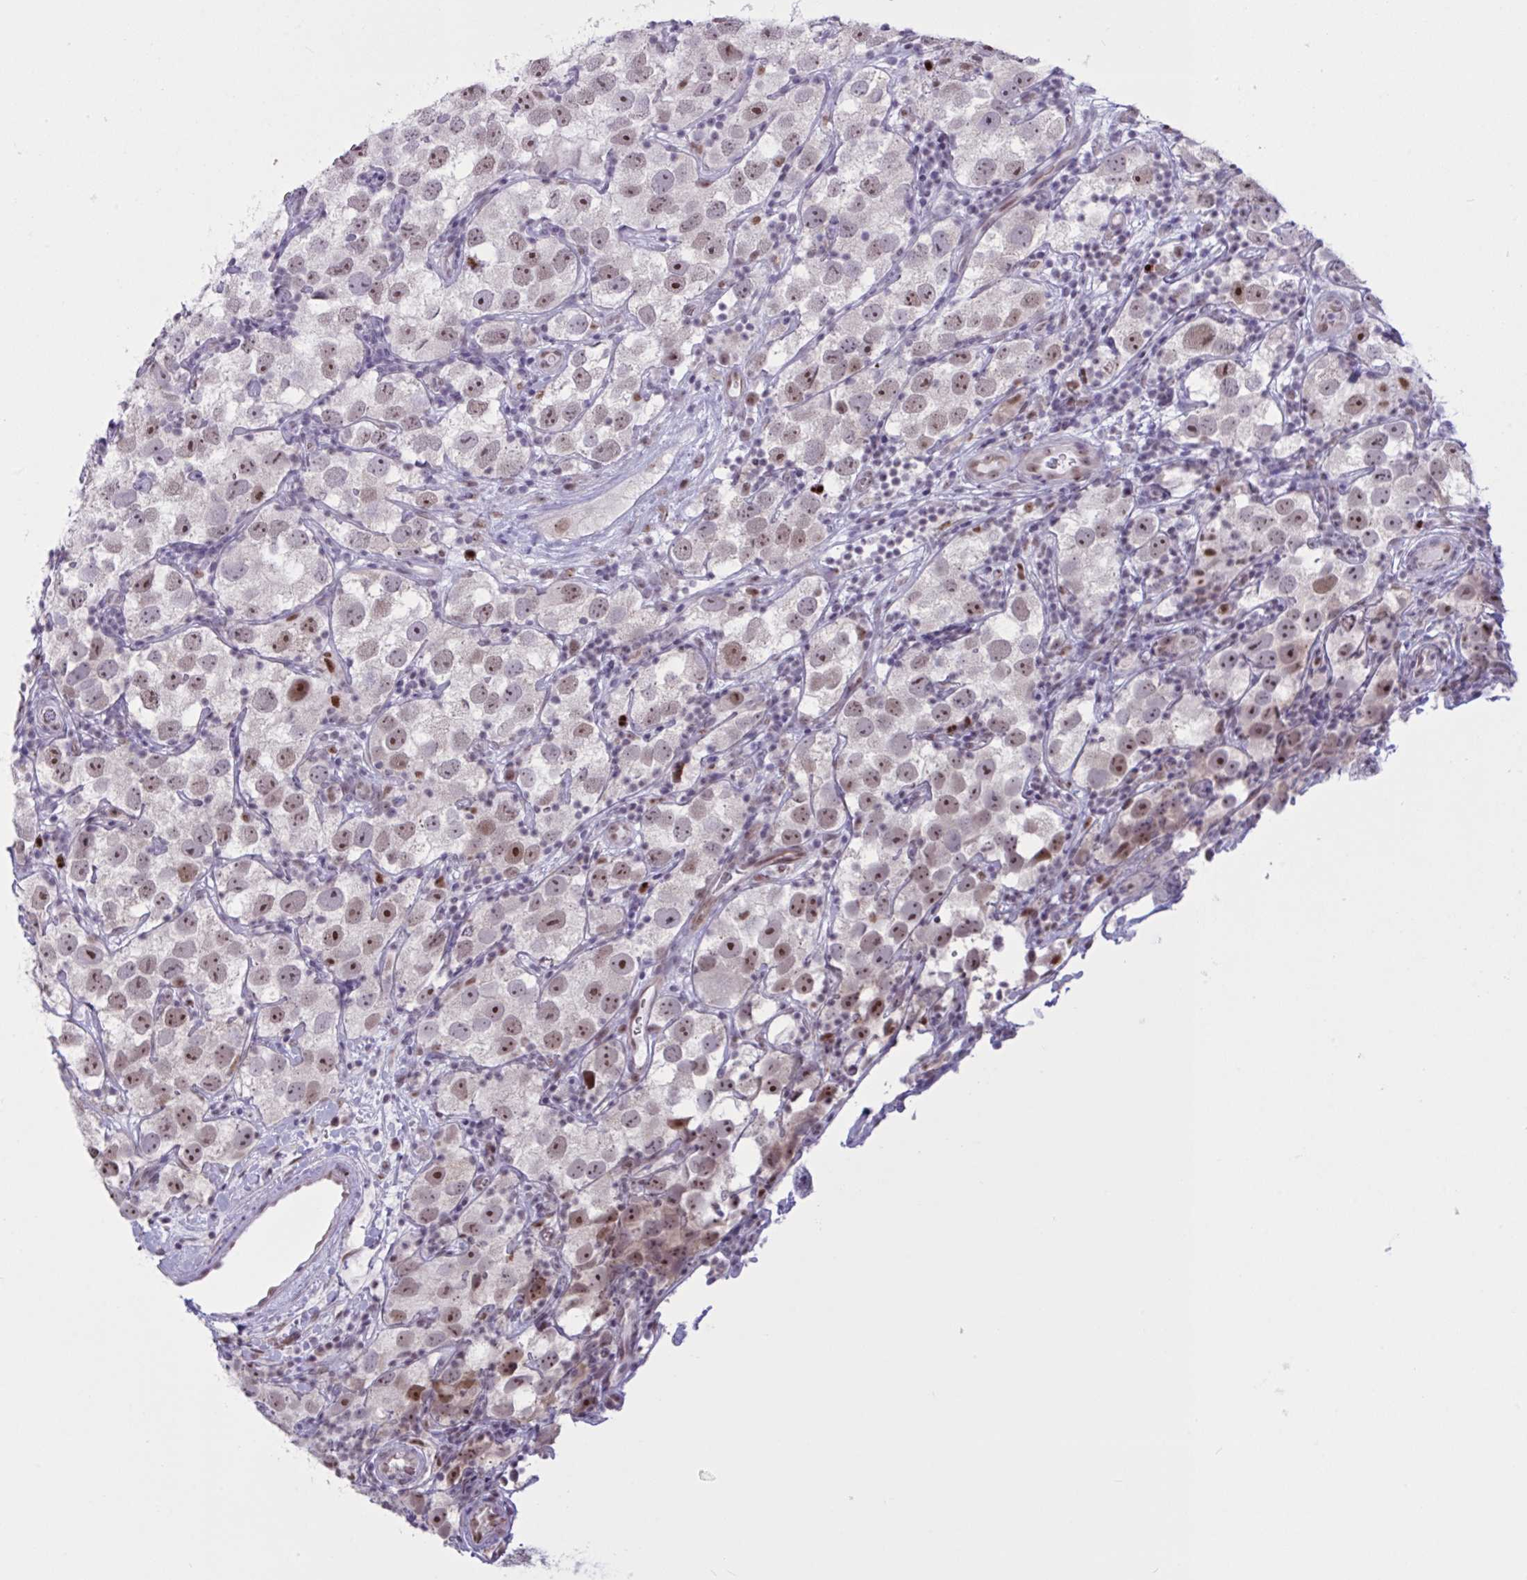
{"staining": {"intensity": "moderate", "quantity": ">75%", "location": "nuclear"}, "tissue": "testis cancer", "cell_type": "Tumor cells", "image_type": "cancer", "snomed": [{"axis": "morphology", "description": "Seminoma, NOS"}, {"axis": "topography", "description": "Testis"}], "caption": "Protein analysis of seminoma (testis) tissue reveals moderate nuclear expression in approximately >75% of tumor cells.", "gene": "PRMT6", "patient": {"sex": "male", "age": 26}}